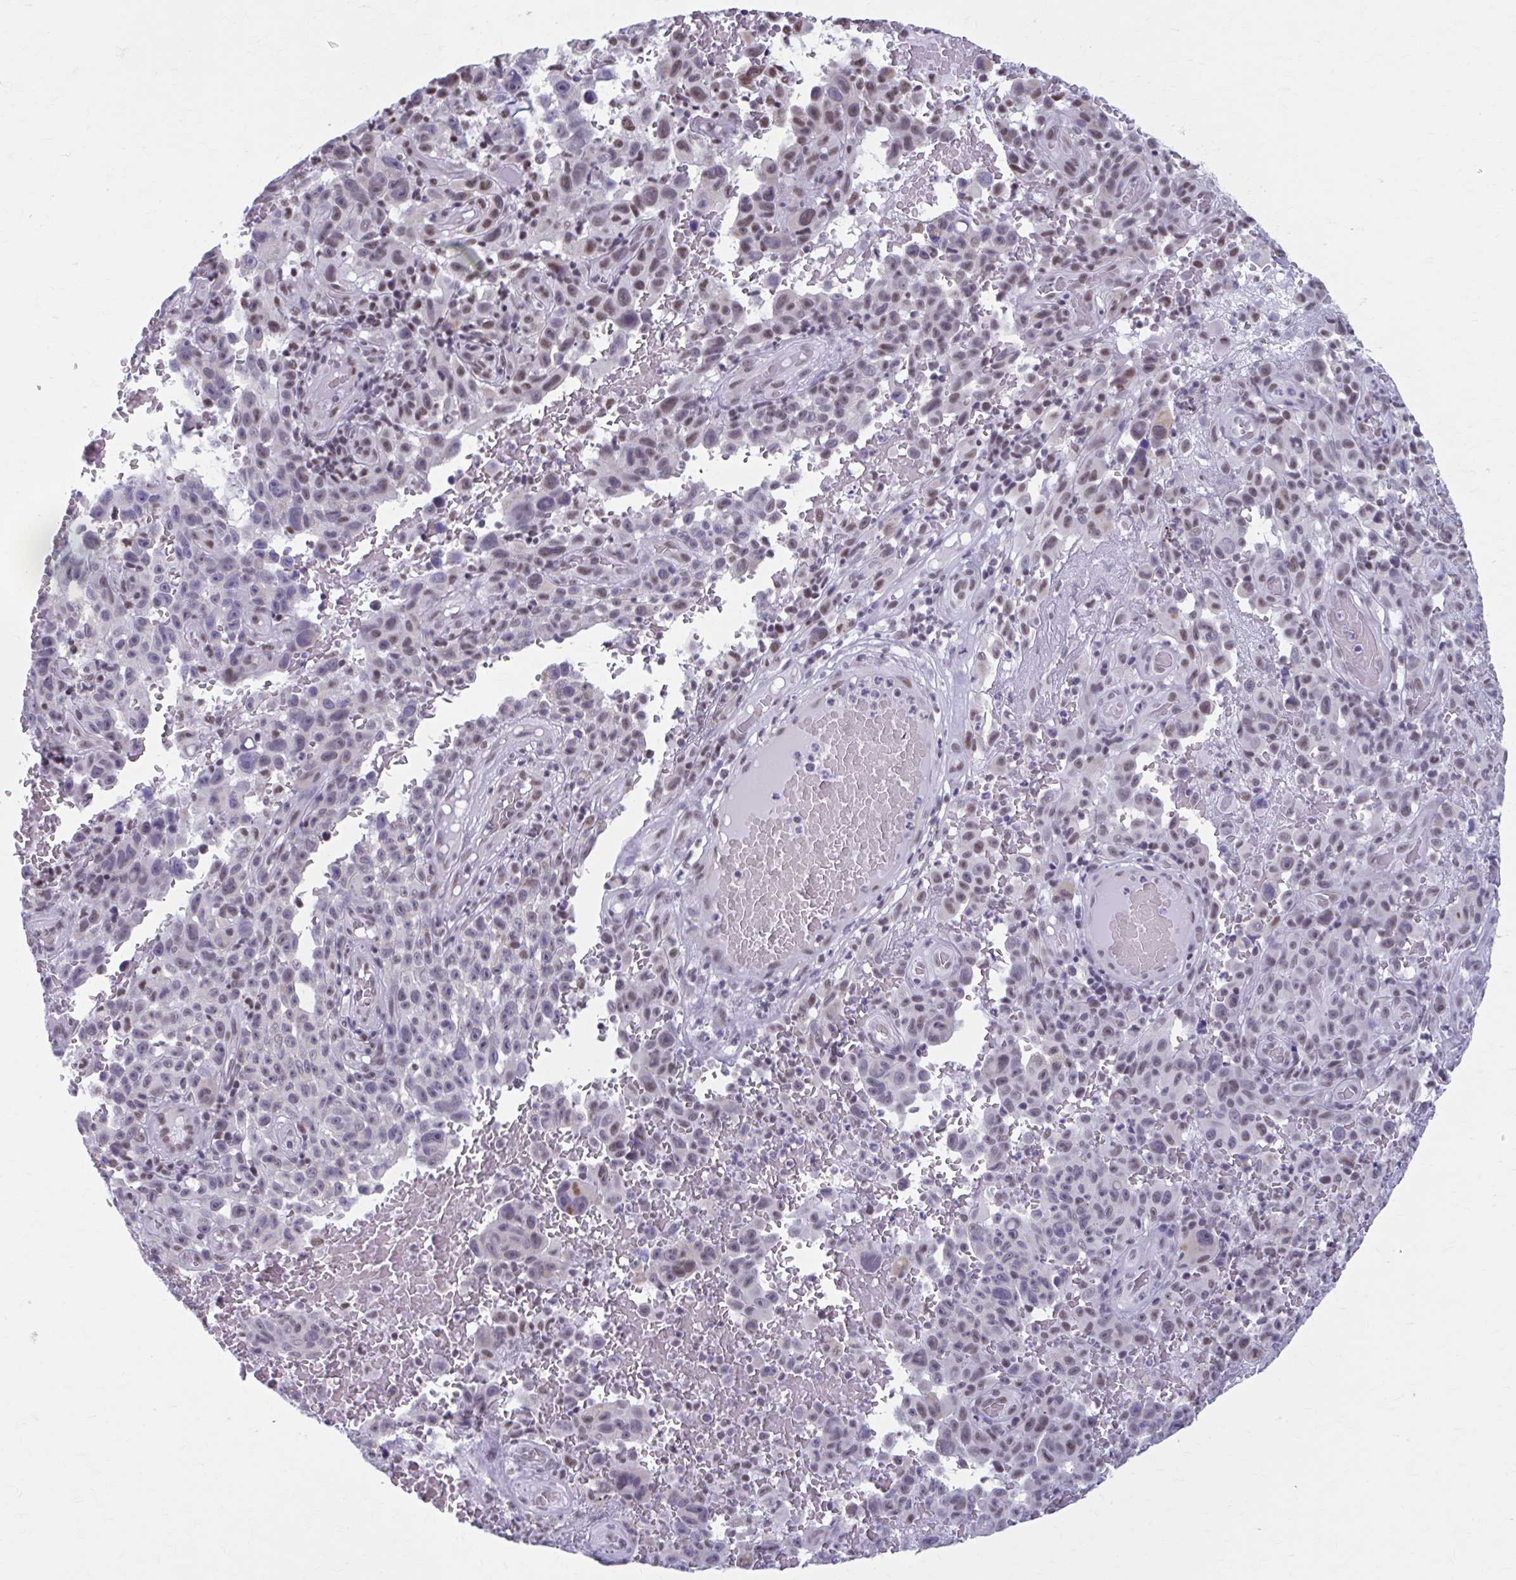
{"staining": {"intensity": "weak", "quantity": ">75%", "location": "nuclear"}, "tissue": "melanoma", "cell_type": "Tumor cells", "image_type": "cancer", "snomed": [{"axis": "morphology", "description": "Malignant melanoma, NOS"}, {"axis": "topography", "description": "Skin"}], "caption": "High-power microscopy captured an IHC photomicrograph of malignant melanoma, revealing weak nuclear positivity in approximately >75% of tumor cells.", "gene": "CCDC105", "patient": {"sex": "female", "age": 82}}